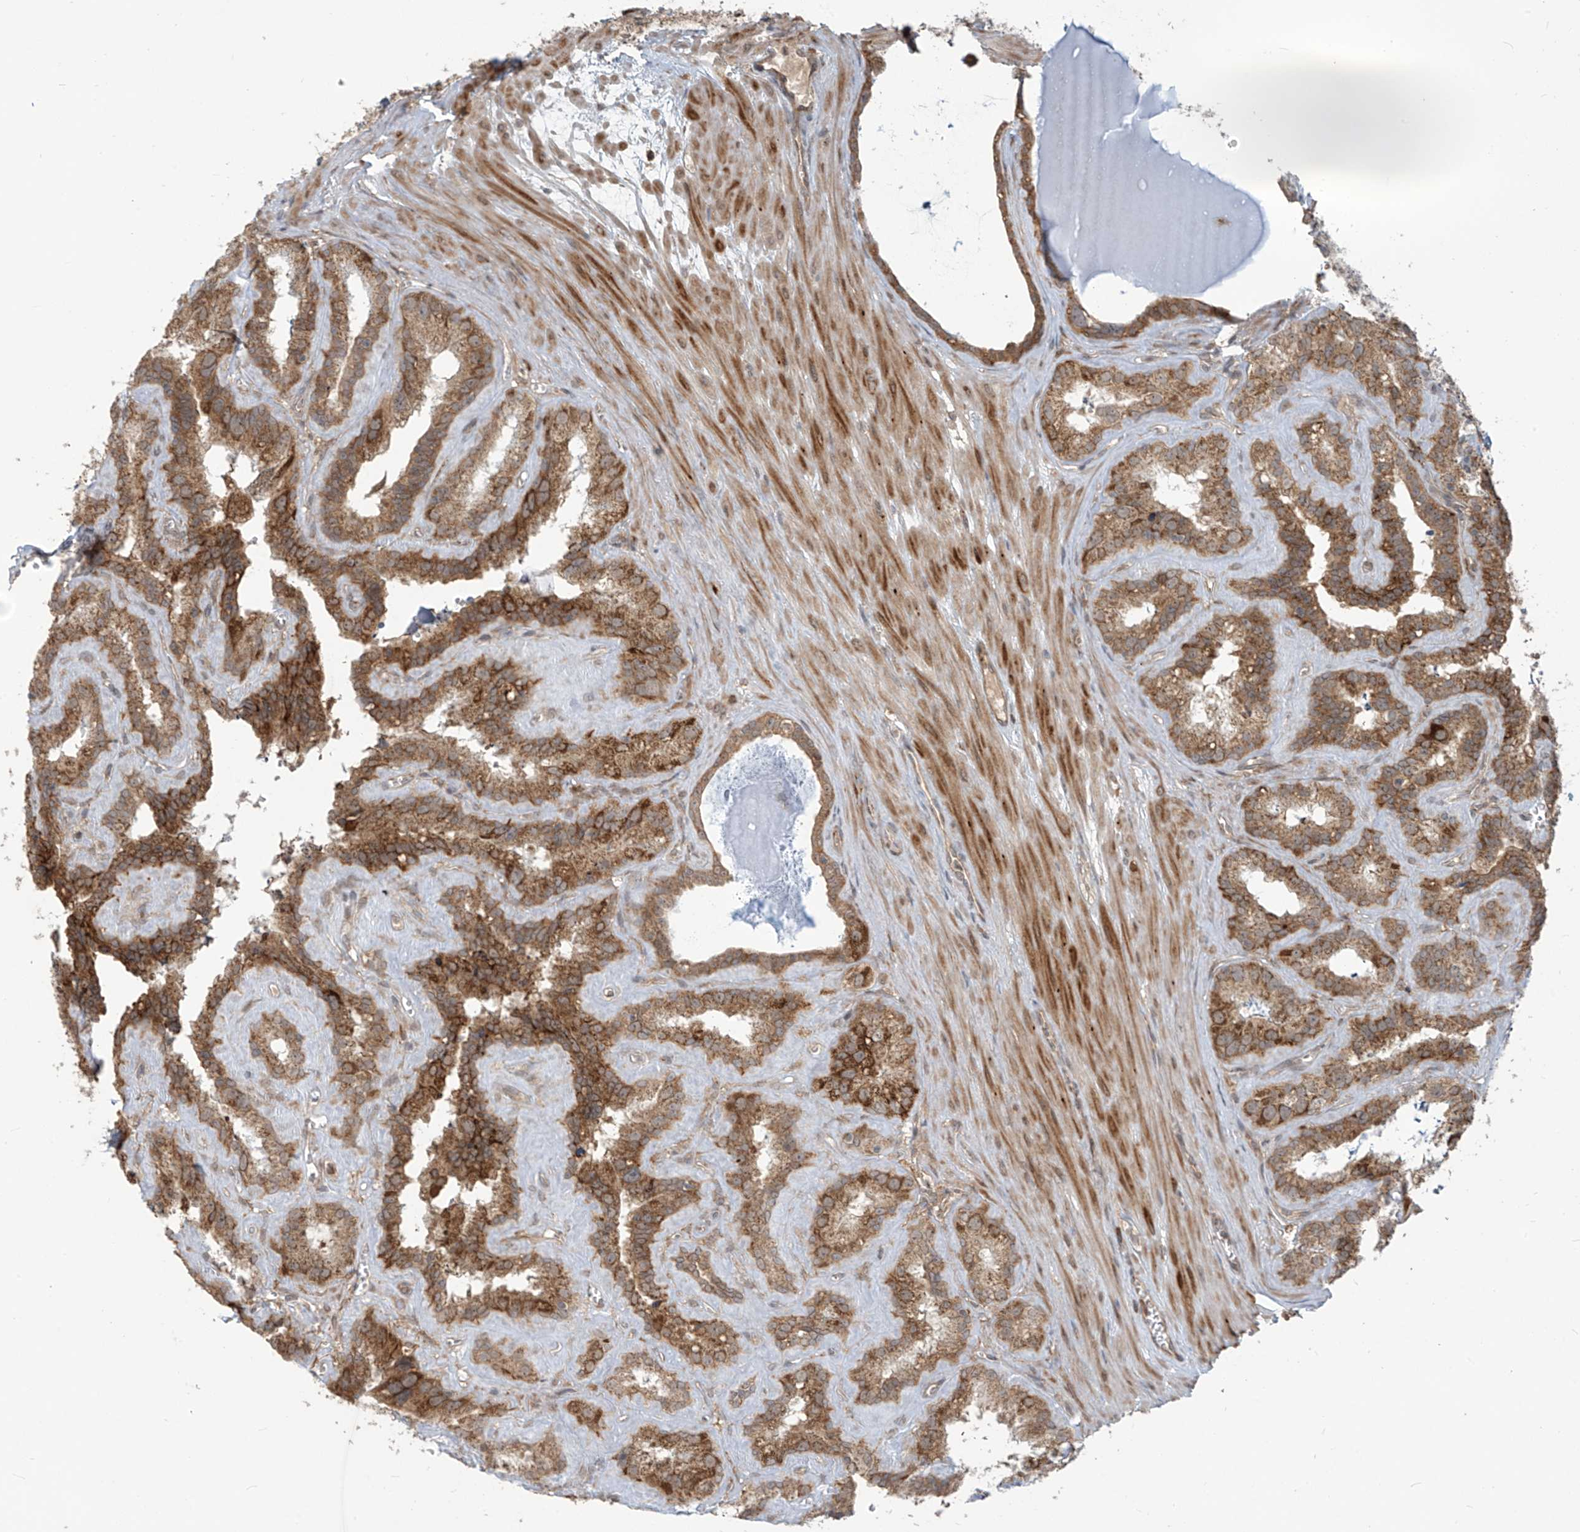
{"staining": {"intensity": "moderate", "quantity": ">75%", "location": "cytoplasmic/membranous"}, "tissue": "seminal vesicle", "cell_type": "Glandular cells", "image_type": "normal", "snomed": [{"axis": "morphology", "description": "Normal tissue, NOS"}, {"axis": "topography", "description": "Prostate"}, {"axis": "topography", "description": "Seminal veicle"}], "caption": "This image exhibits unremarkable seminal vesicle stained with immunohistochemistry to label a protein in brown. The cytoplasmic/membranous of glandular cells show moderate positivity for the protein. Nuclei are counter-stained blue.", "gene": "KATNIP", "patient": {"sex": "male", "age": 59}}